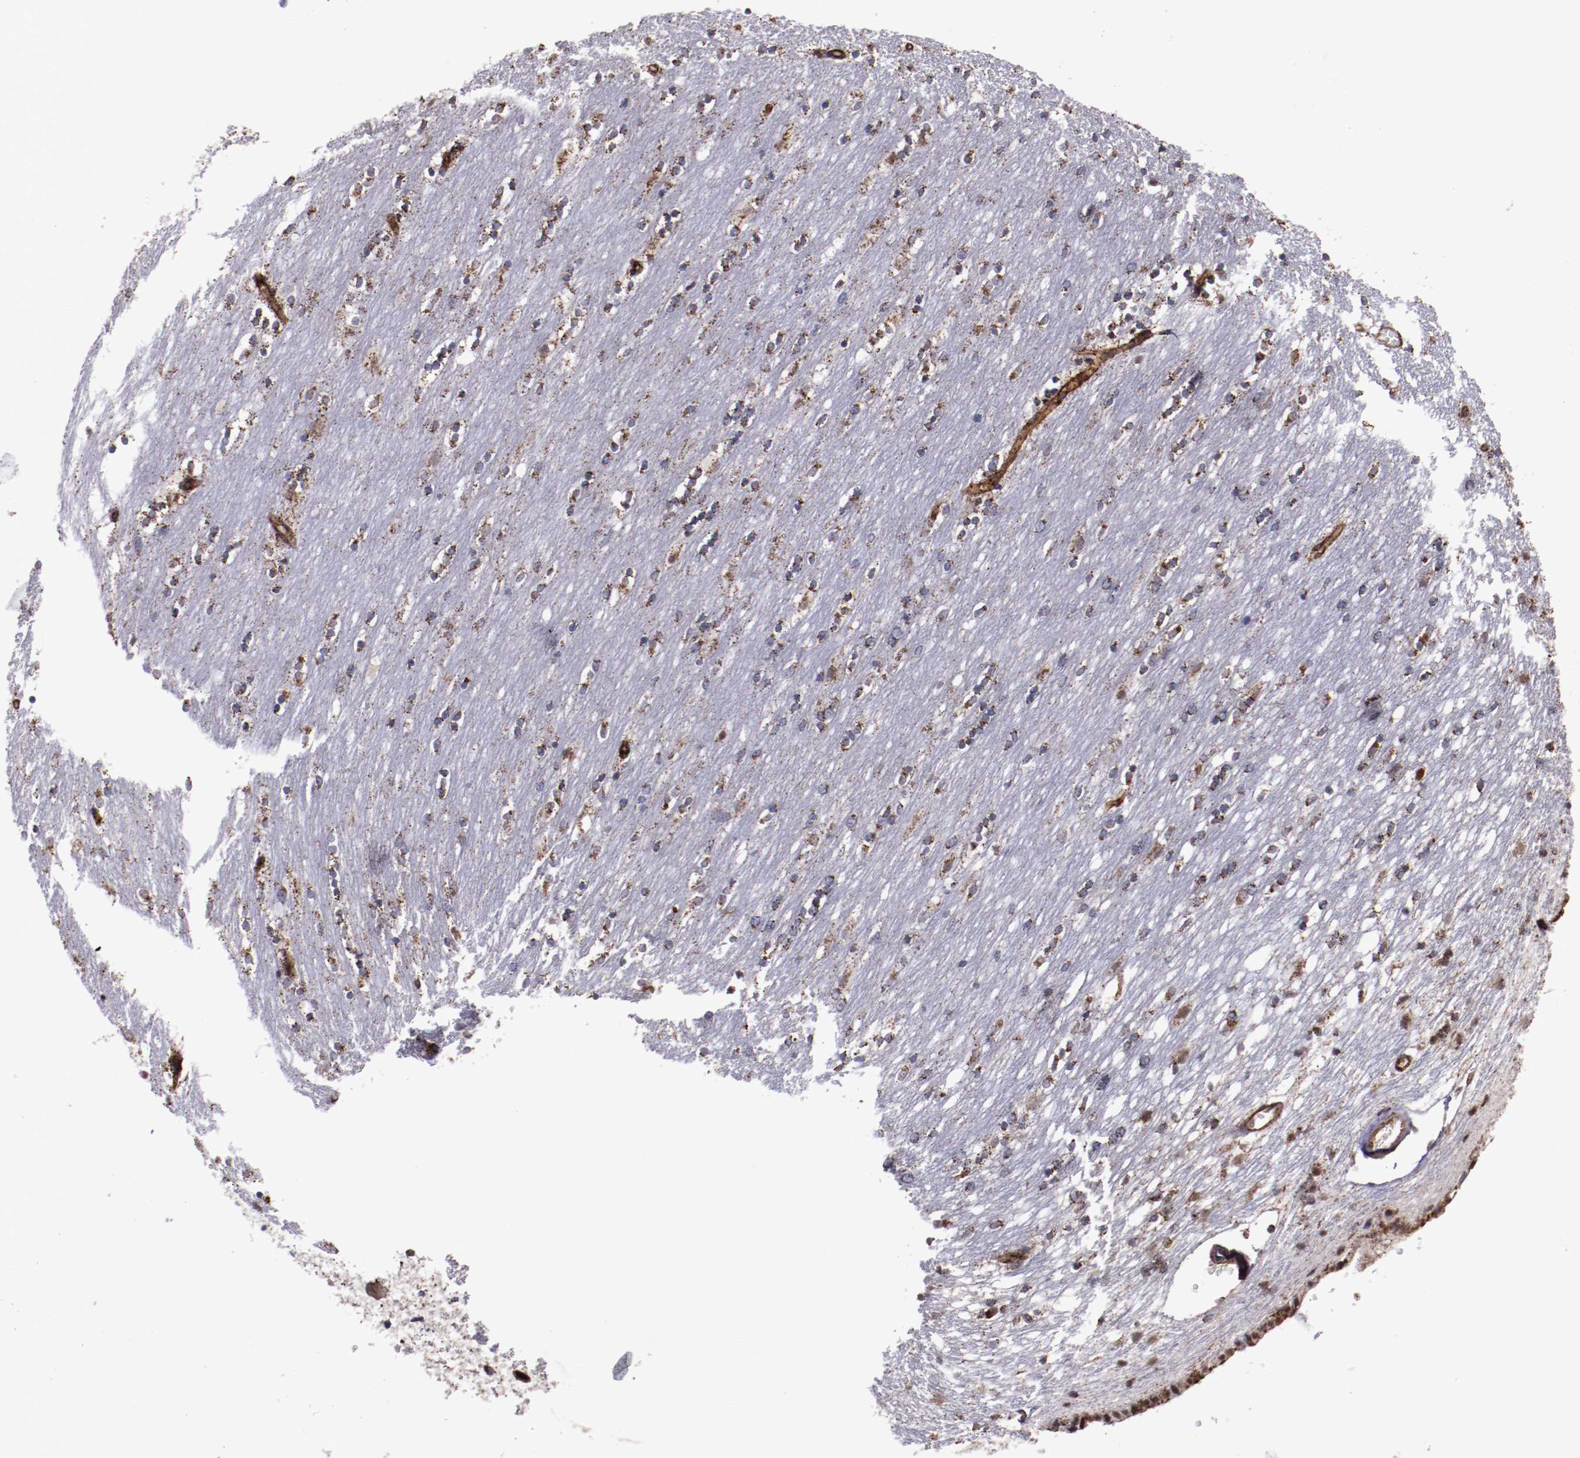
{"staining": {"intensity": "moderate", "quantity": "25%-75%", "location": "cytoplasmic/membranous"}, "tissue": "caudate", "cell_type": "Glial cells", "image_type": "normal", "snomed": [{"axis": "morphology", "description": "Normal tissue, NOS"}, {"axis": "topography", "description": "Lateral ventricle wall"}], "caption": "Approximately 25%-75% of glial cells in normal human caudate exhibit moderate cytoplasmic/membranous protein positivity as visualized by brown immunohistochemical staining.", "gene": "LONP1", "patient": {"sex": "female", "age": 54}}